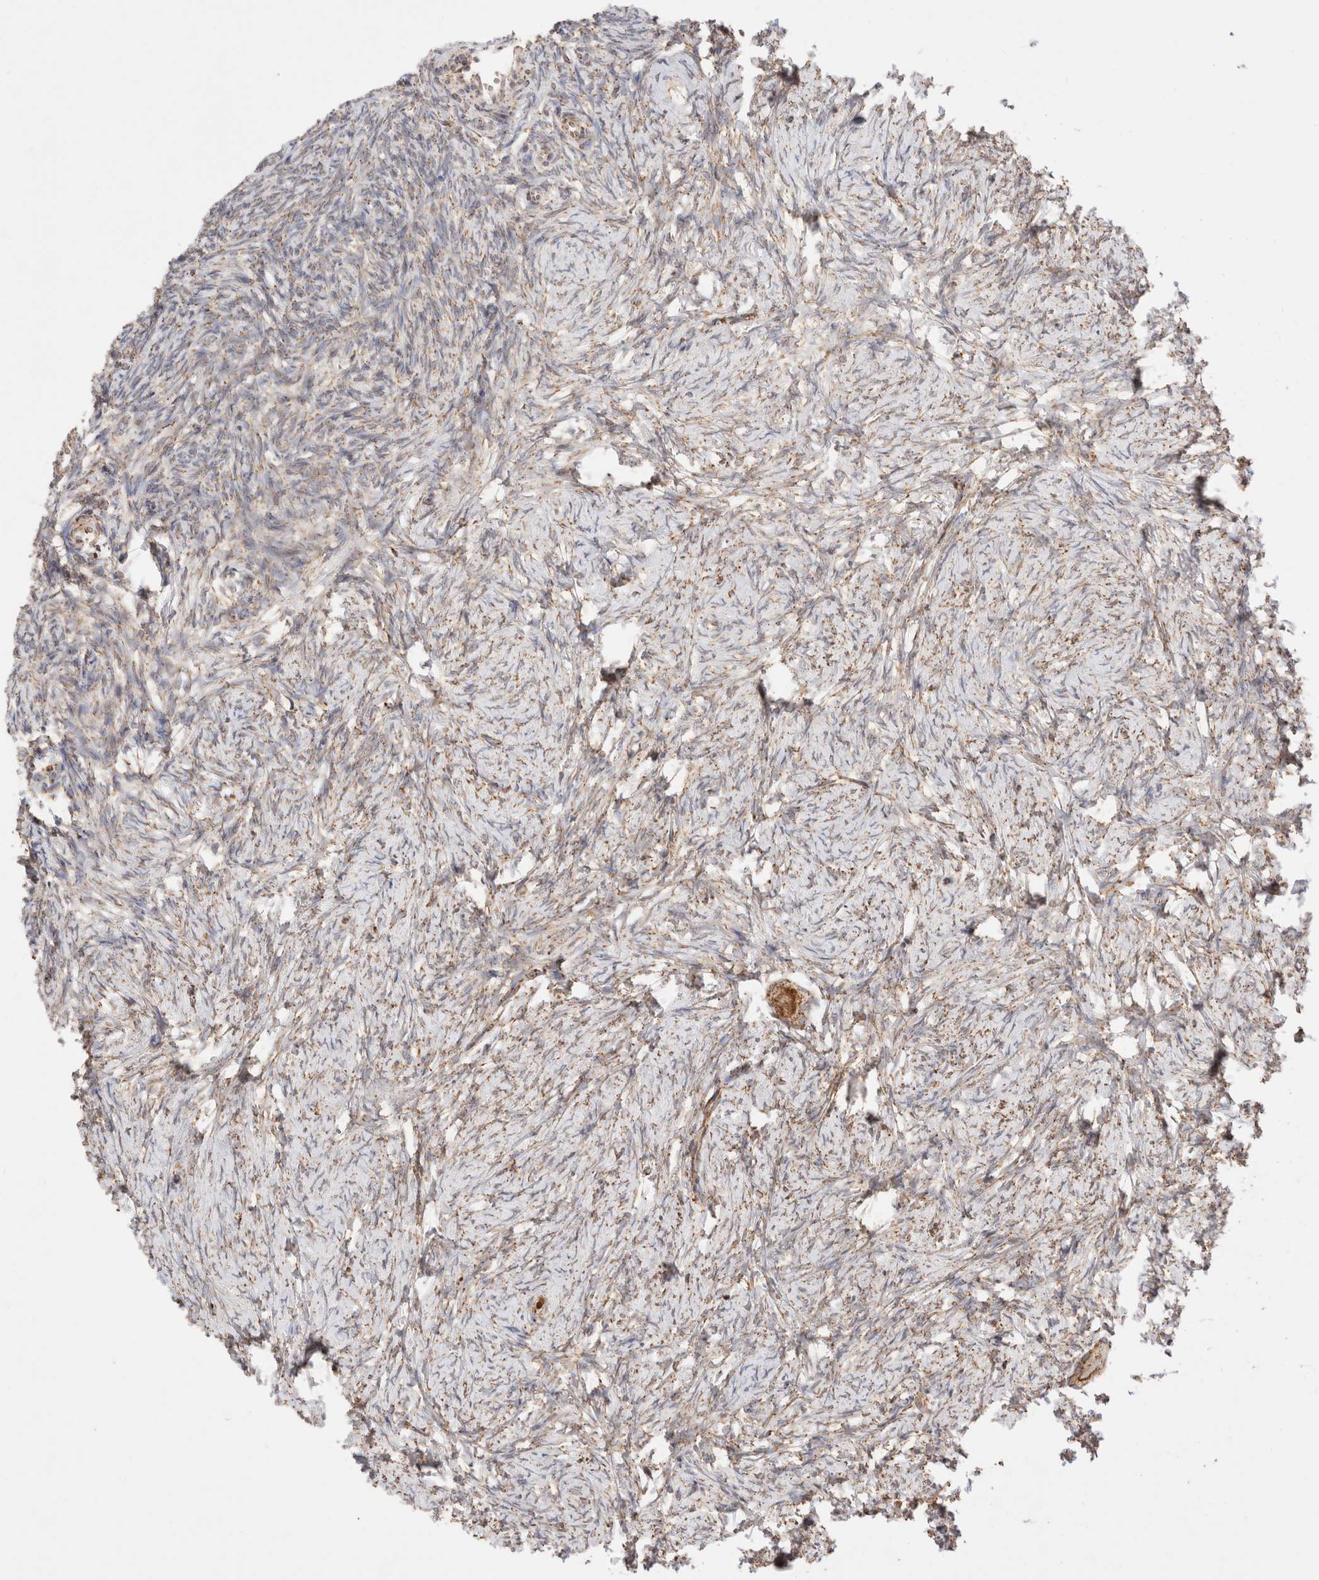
{"staining": {"intensity": "moderate", "quantity": ">75%", "location": "cytoplasmic/membranous"}, "tissue": "ovary", "cell_type": "Follicle cells", "image_type": "normal", "snomed": [{"axis": "morphology", "description": "Normal tissue, NOS"}, {"axis": "topography", "description": "Ovary"}], "caption": "Brown immunohistochemical staining in unremarkable human ovary reveals moderate cytoplasmic/membranous expression in about >75% of follicle cells.", "gene": "TMPPE", "patient": {"sex": "female", "age": 34}}